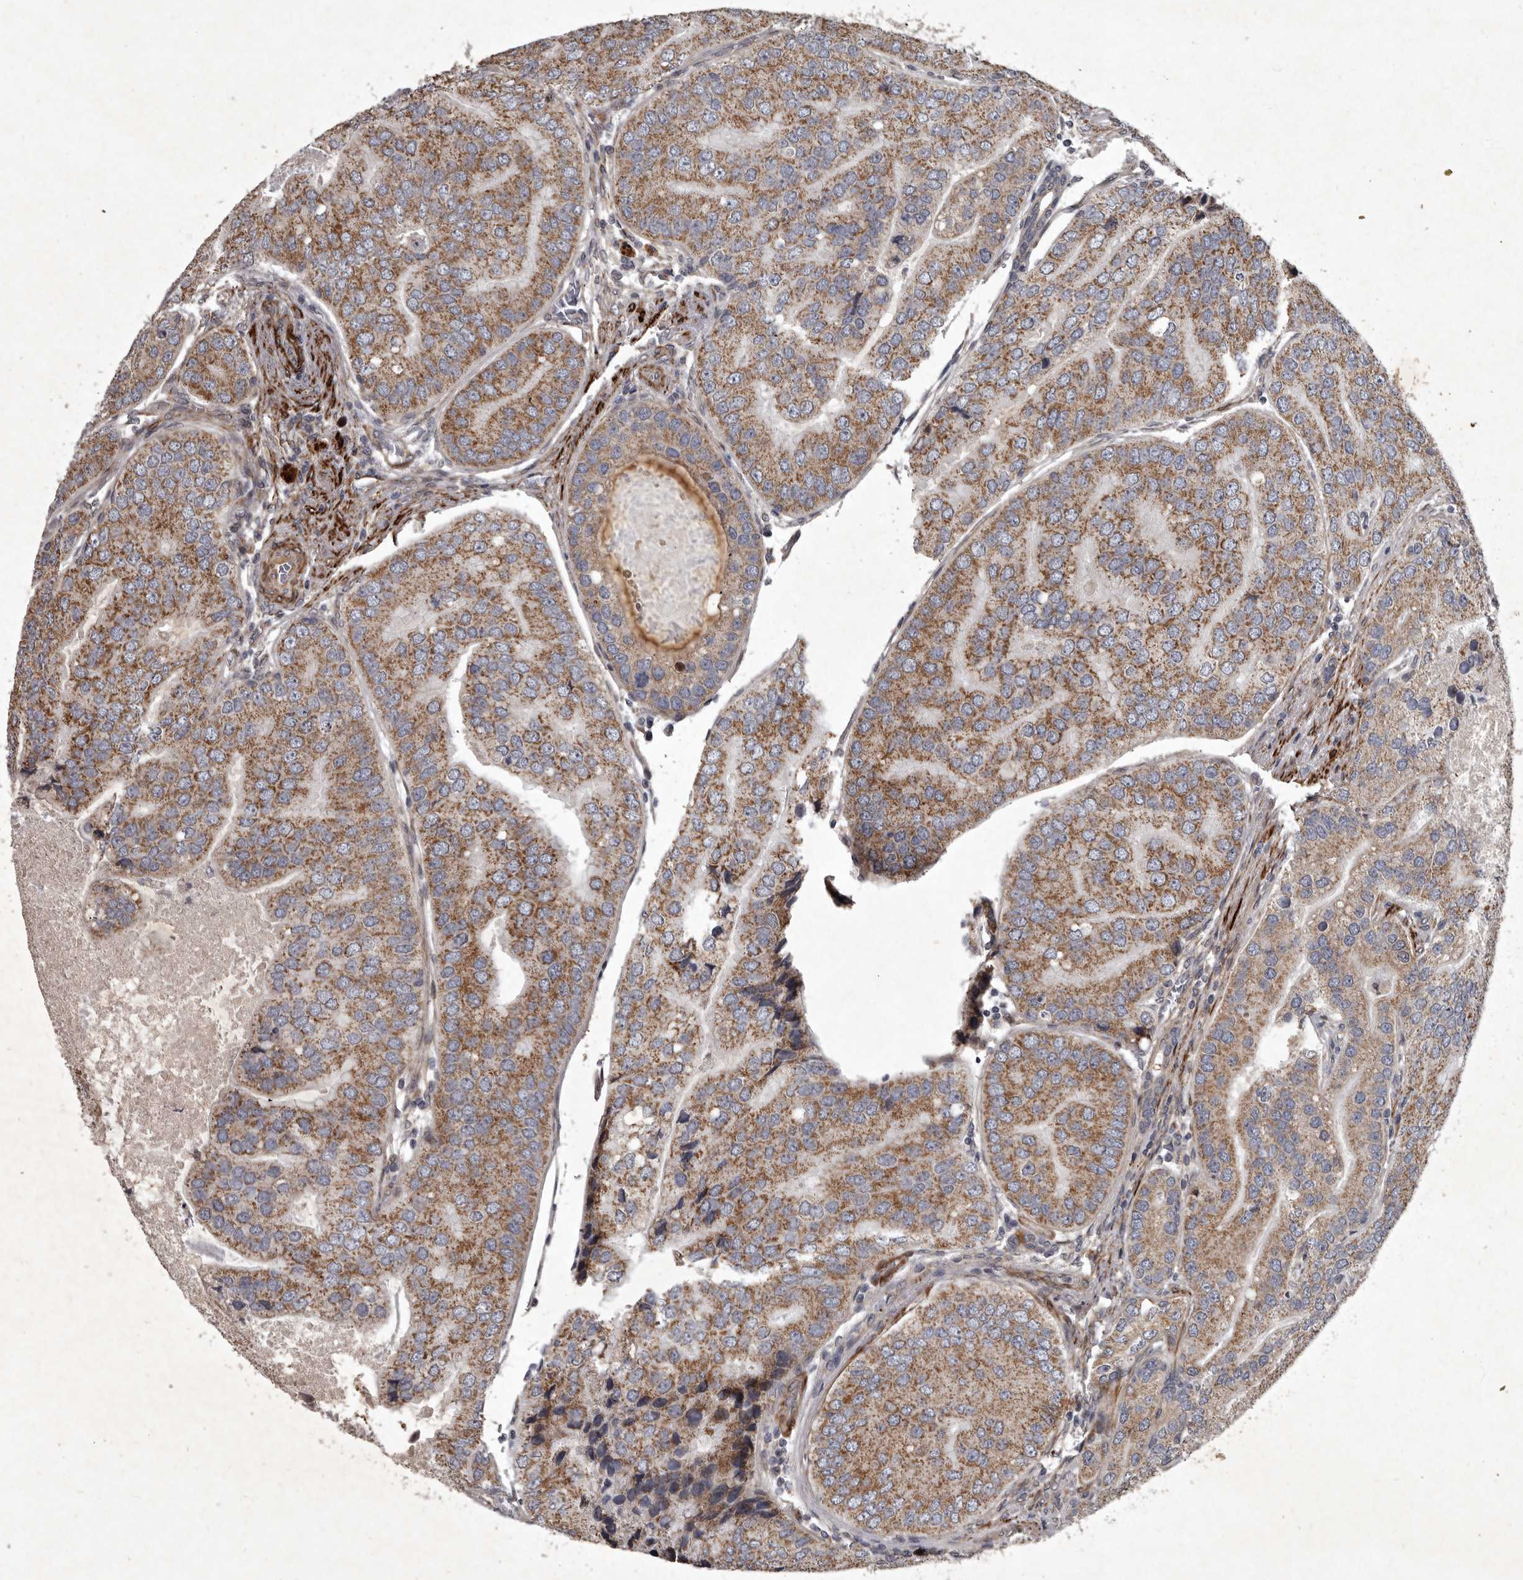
{"staining": {"intensity": "moderate", "quantity": ">75%", "location": "cytoplasmic/membranous"}, "tissue": "prostate cancer", "cell_type": "Tumor cells", "image_type": "cancer", "snomed": [{"axis": "morphology", "description": "Adenocarcinoma, High grade"}, {"axis": "topography", "description": "Prostate"}], "caption": "Immunohistochemical staining of prostate high-grade adenocarcinoma shows moderate cytoplasmic/membranous protein expression in about >75% of tumor cells.", "gene": "MRPS15", "patient": {"sex": "male", "age": 70}}